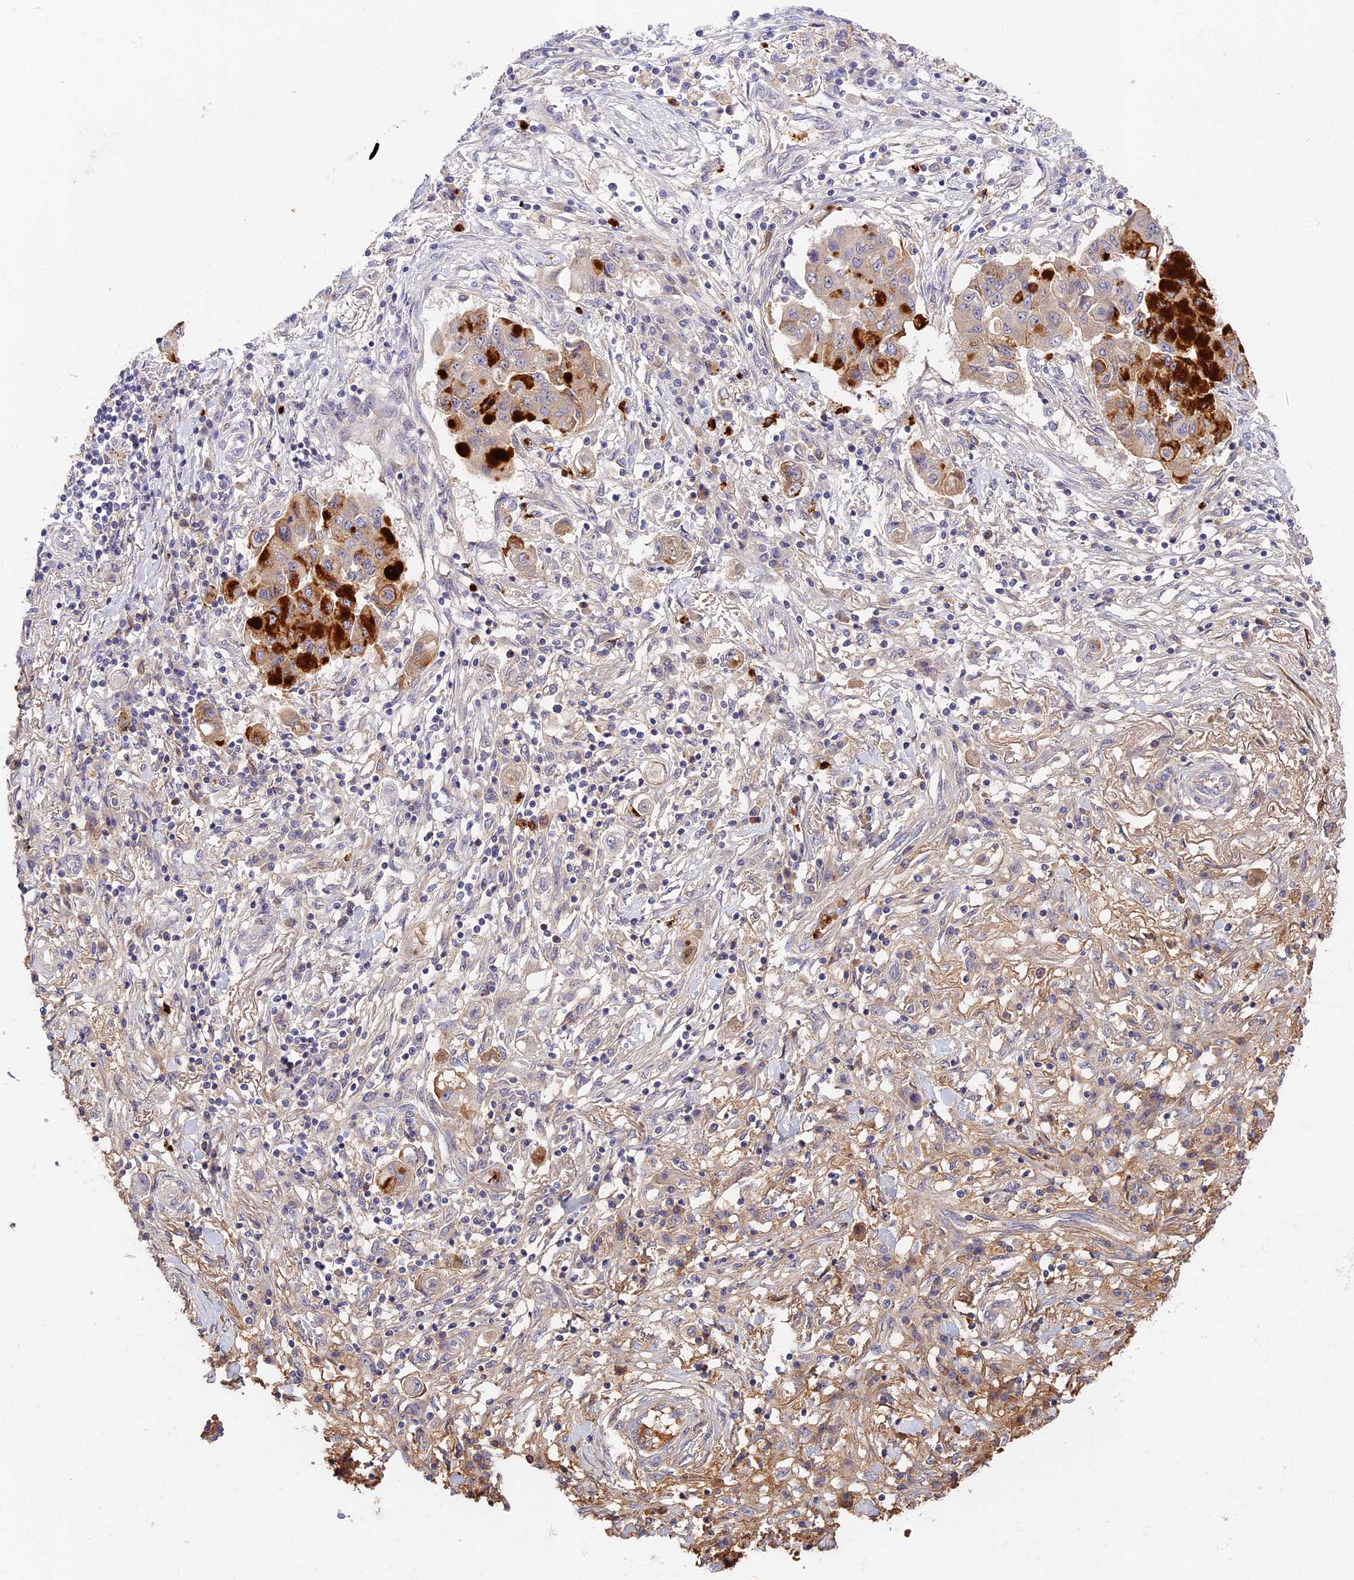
{"staining": {"intensity": "strong", "quantity": "25%-75%", "location": "cytoplasmic/membranous"}, "tissue": "lung cancer", "cell_type": "Tumor cells", "image_type": "cancer", "snomed": [{"axis": "morphology", "description": "Squamous cell carcinoma, NOS"}, {"axis": "topography", "description": "Lung"}], "caption": "High-magnification brightfield microscopy of lung cancer stained with DAB (brown) and counterstained with hematoxylin (blue). tumor cells exhibit strong cytoplasmic/membranous positivity is appreciated in about25%-75% of cells.", "gene": "ADGRD1", "patient": {"sex": "male", "age": 74}}